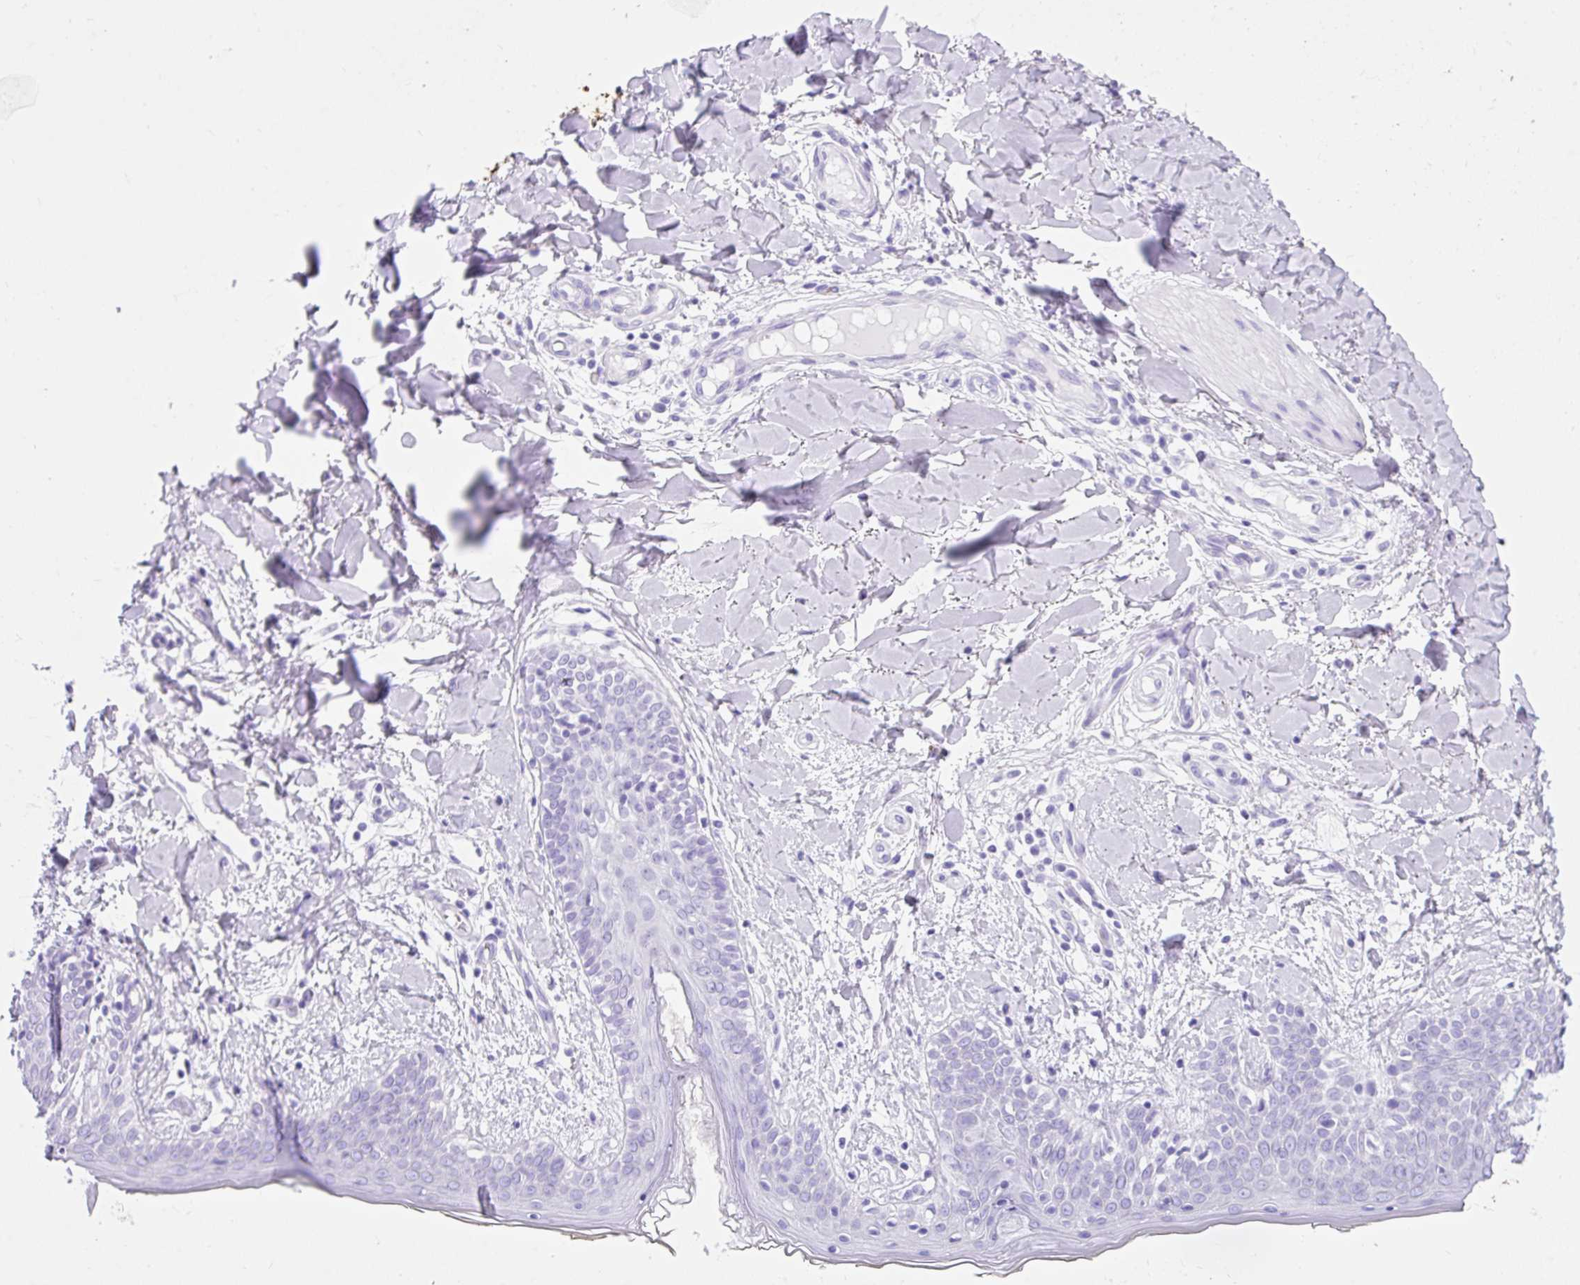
{"staining": {"intensity": "negative", "quantity": "none", "location": "none"}, "tissue": "skin", "cell_type": "Fibroblasts", "image_type": "normal", "snomed": [{"axis": "morphology", "description": "Normal tissue, NOS"}, {"axis": "topography", "description": "Skin"}], "caption": "This is an immunohistochemistry micrograph of unremarkable skin. There is no expression in fibroblasts.", "gene": "PVALB", "patient": {"sex": "female", "age": 34}}